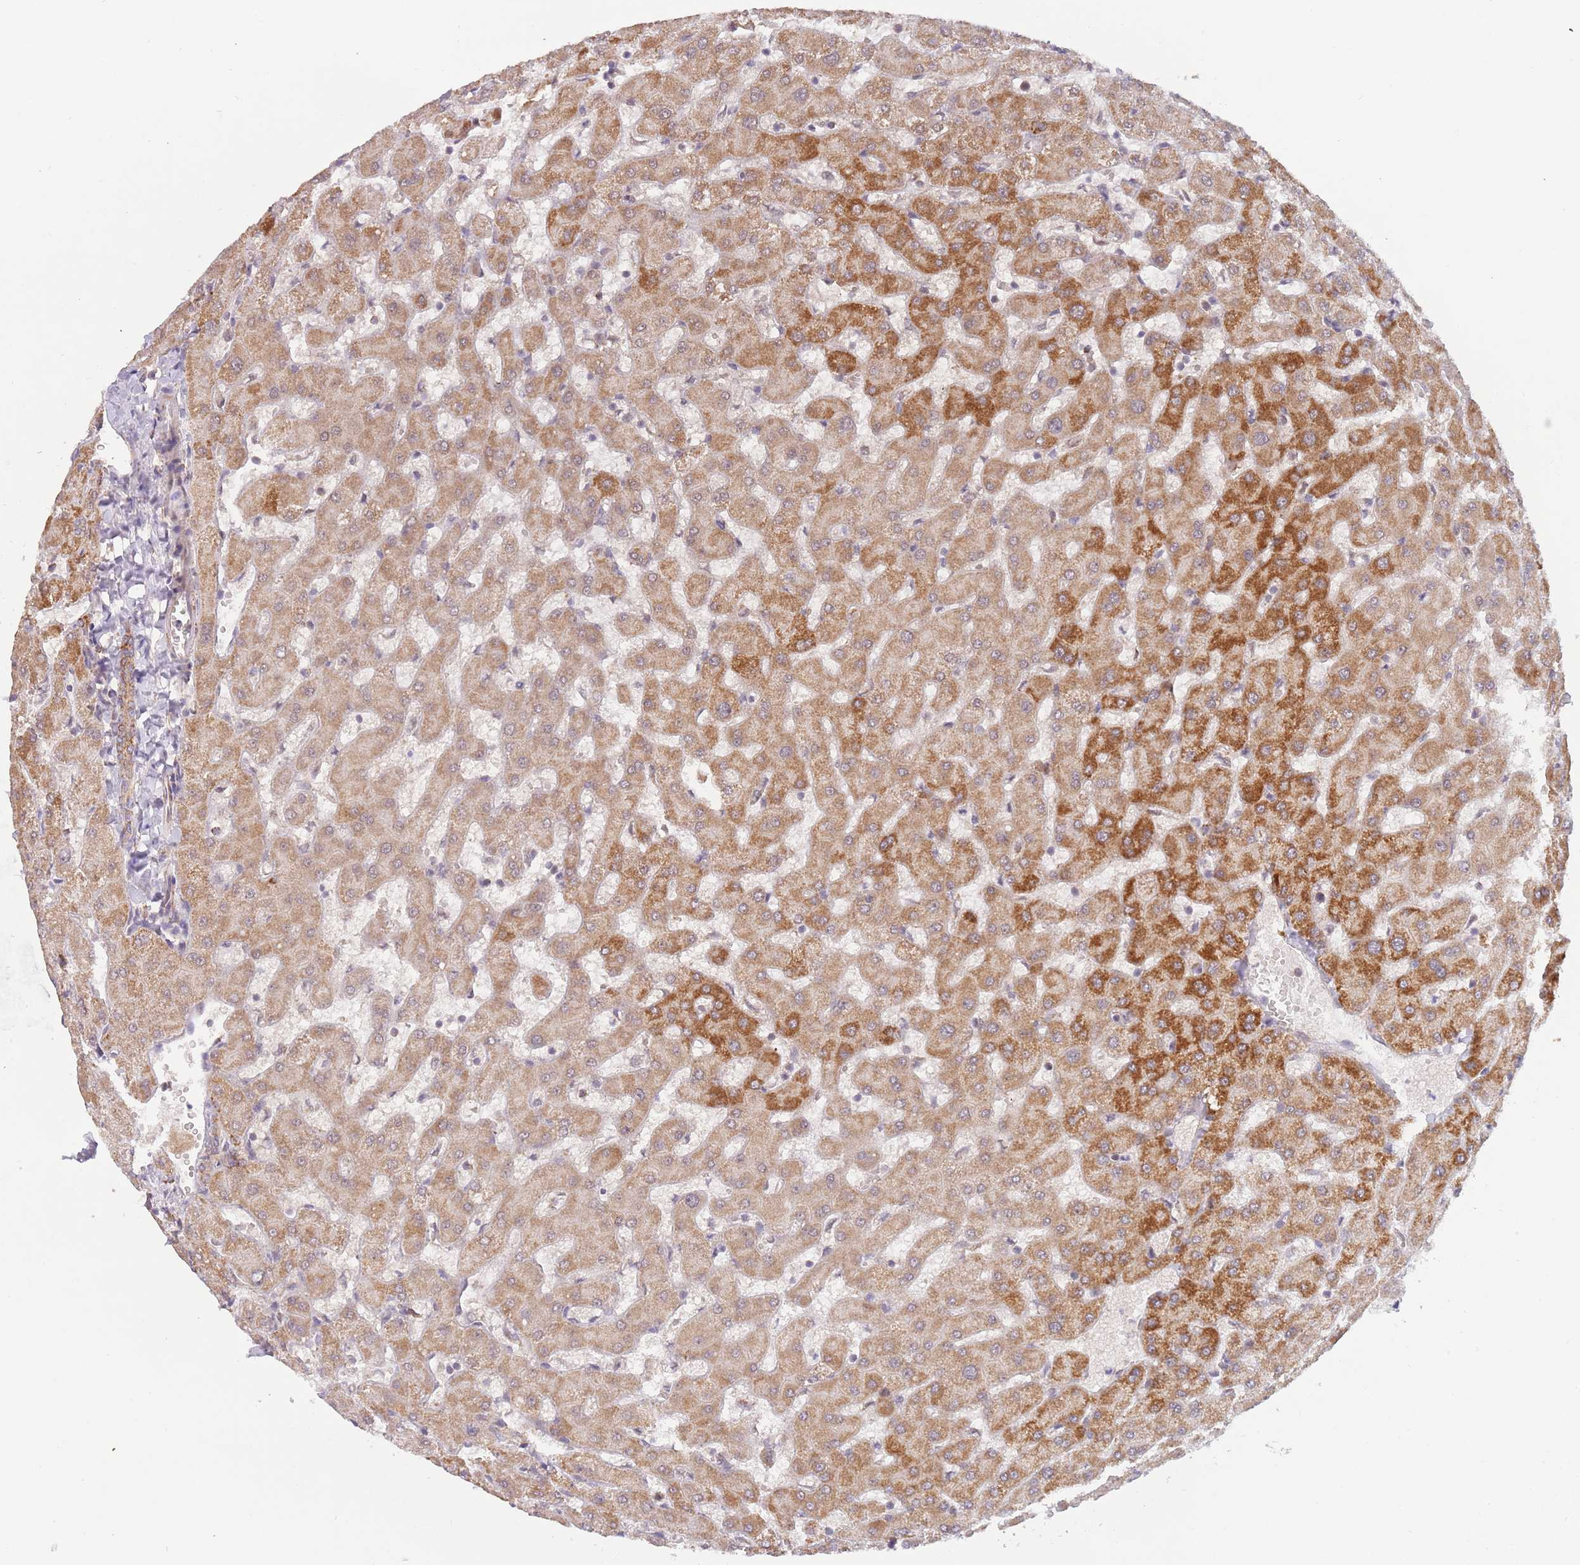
{"staining": {"intensity": "moderate", "quantity": ">75%", "location": "cytoplasmic/membranous,nuclear"}, "tissue": "liver", "cell_type": "Cholangiocytes", "image_type": "normal", "snomed": [{"axis": "morphology", "description": "Normal tissue, NOS"}, {"axis": "topography", "description": "Liver"}], "caption": "Immunohistochemistry photomicrograph of unremarkable human liver stained for a protein (brown), which demonstrates medium levels of moderate cytoplasmic/membranous,nuclear expression in about >75% of cholangiocytes.", "gene": "UQCC3", "patient": {"sex": "female", "age": 63}}